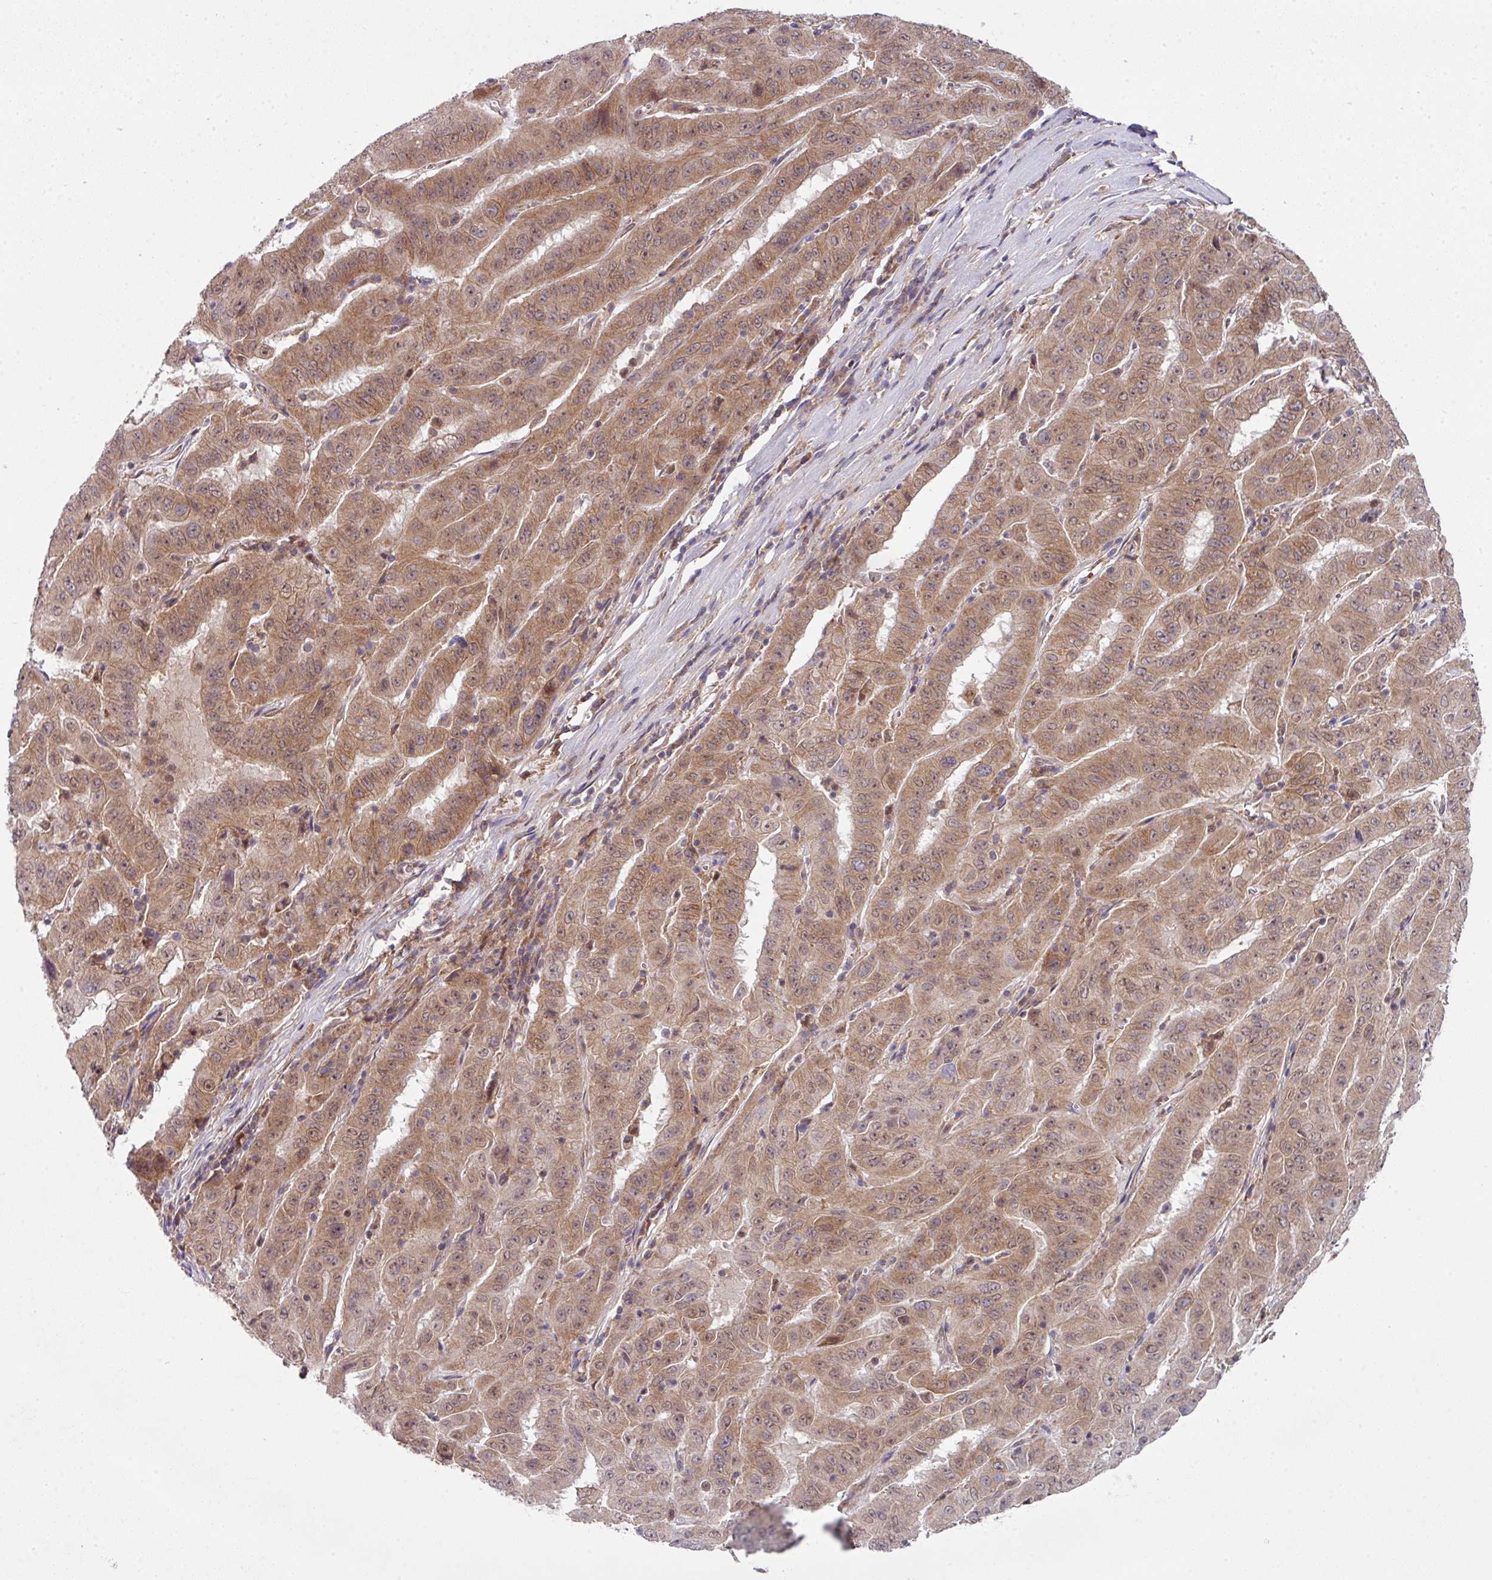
{"staining": {"intensity": "moderate", "quantity": ">75%", "location": "cytoplasmic/membranous,nuclear"}, "tissue": "pancreatic cancer", "cell_type": "Tumor cells", "image_type": "cancer", "snomed": [{"axis": "morphology", "description": "Adenocarcinoma, NOS"}, {"axis": "topography", "description": "Pancreas"}], "caption": "A medium amount of moderate cytoplasmic/membranous and nuclear positivity is seen in approximately >75% of tumor cells in adenocarcinoma (pancreatic) tissue.", "gene": "CAMLG", "patient": {"sex": "male", "age": 63}}